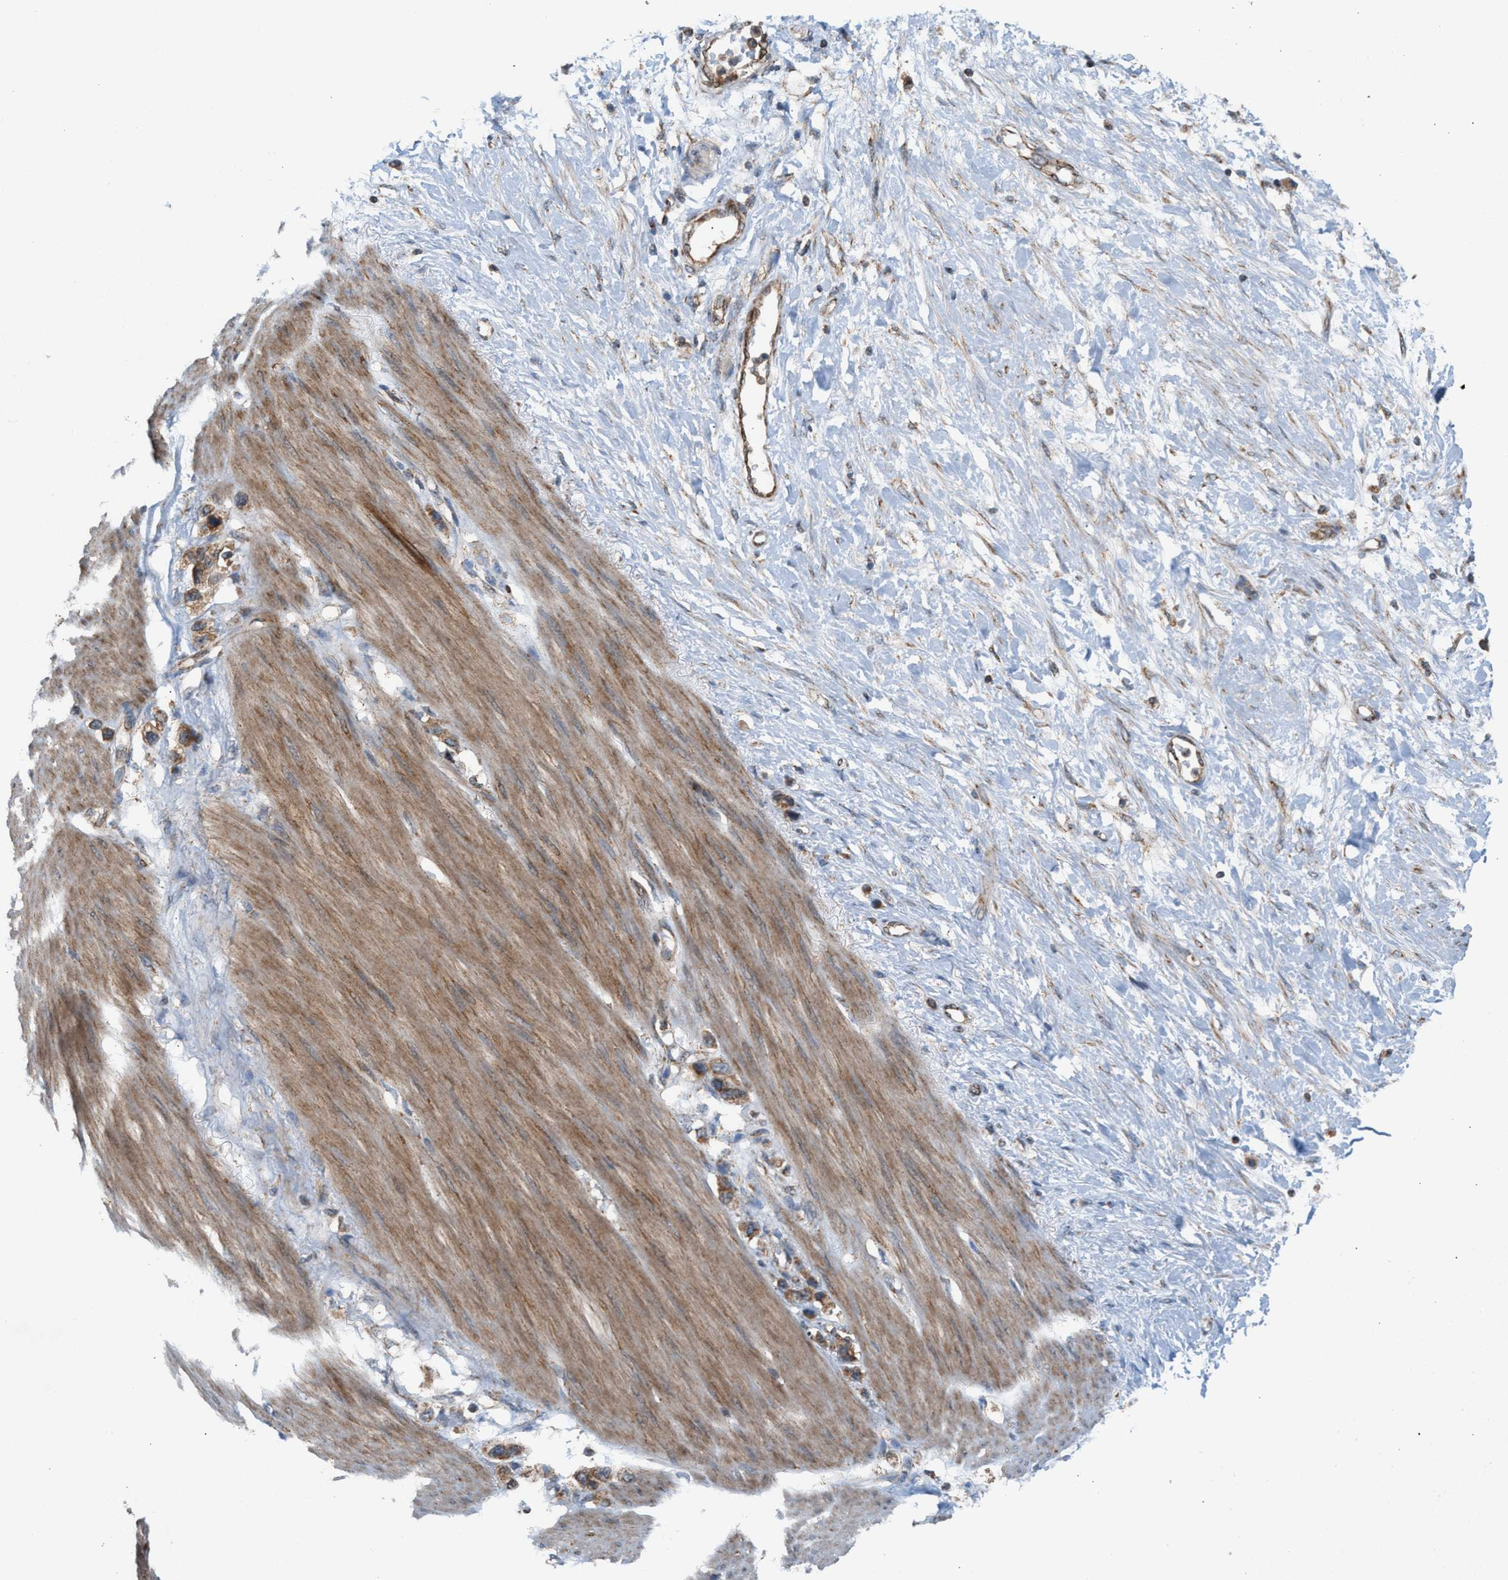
{"staining": {"intensity": "moderate", "quantity": ">75%", "location": "cytoplasmic/membranous"}, "tissue": "stomach cancer", "cell_type": "Tumor cells", "image_type": "cancer", "snomed": [{"axis": "morphology", "description": "Adenocarcinoma, NOS"}, {"axis": "topography", "description": "Stomach"}], "caption": "Tumor cells display medium levels of moderate cytoplasmic/membranous expression in about >75% of cells in stomach adenocarcinoma. The protein is shown in brown color, while the nuclei are stained blue.", "gene": "SGSM2", "patient": {"sex": "female", "age": 65}}